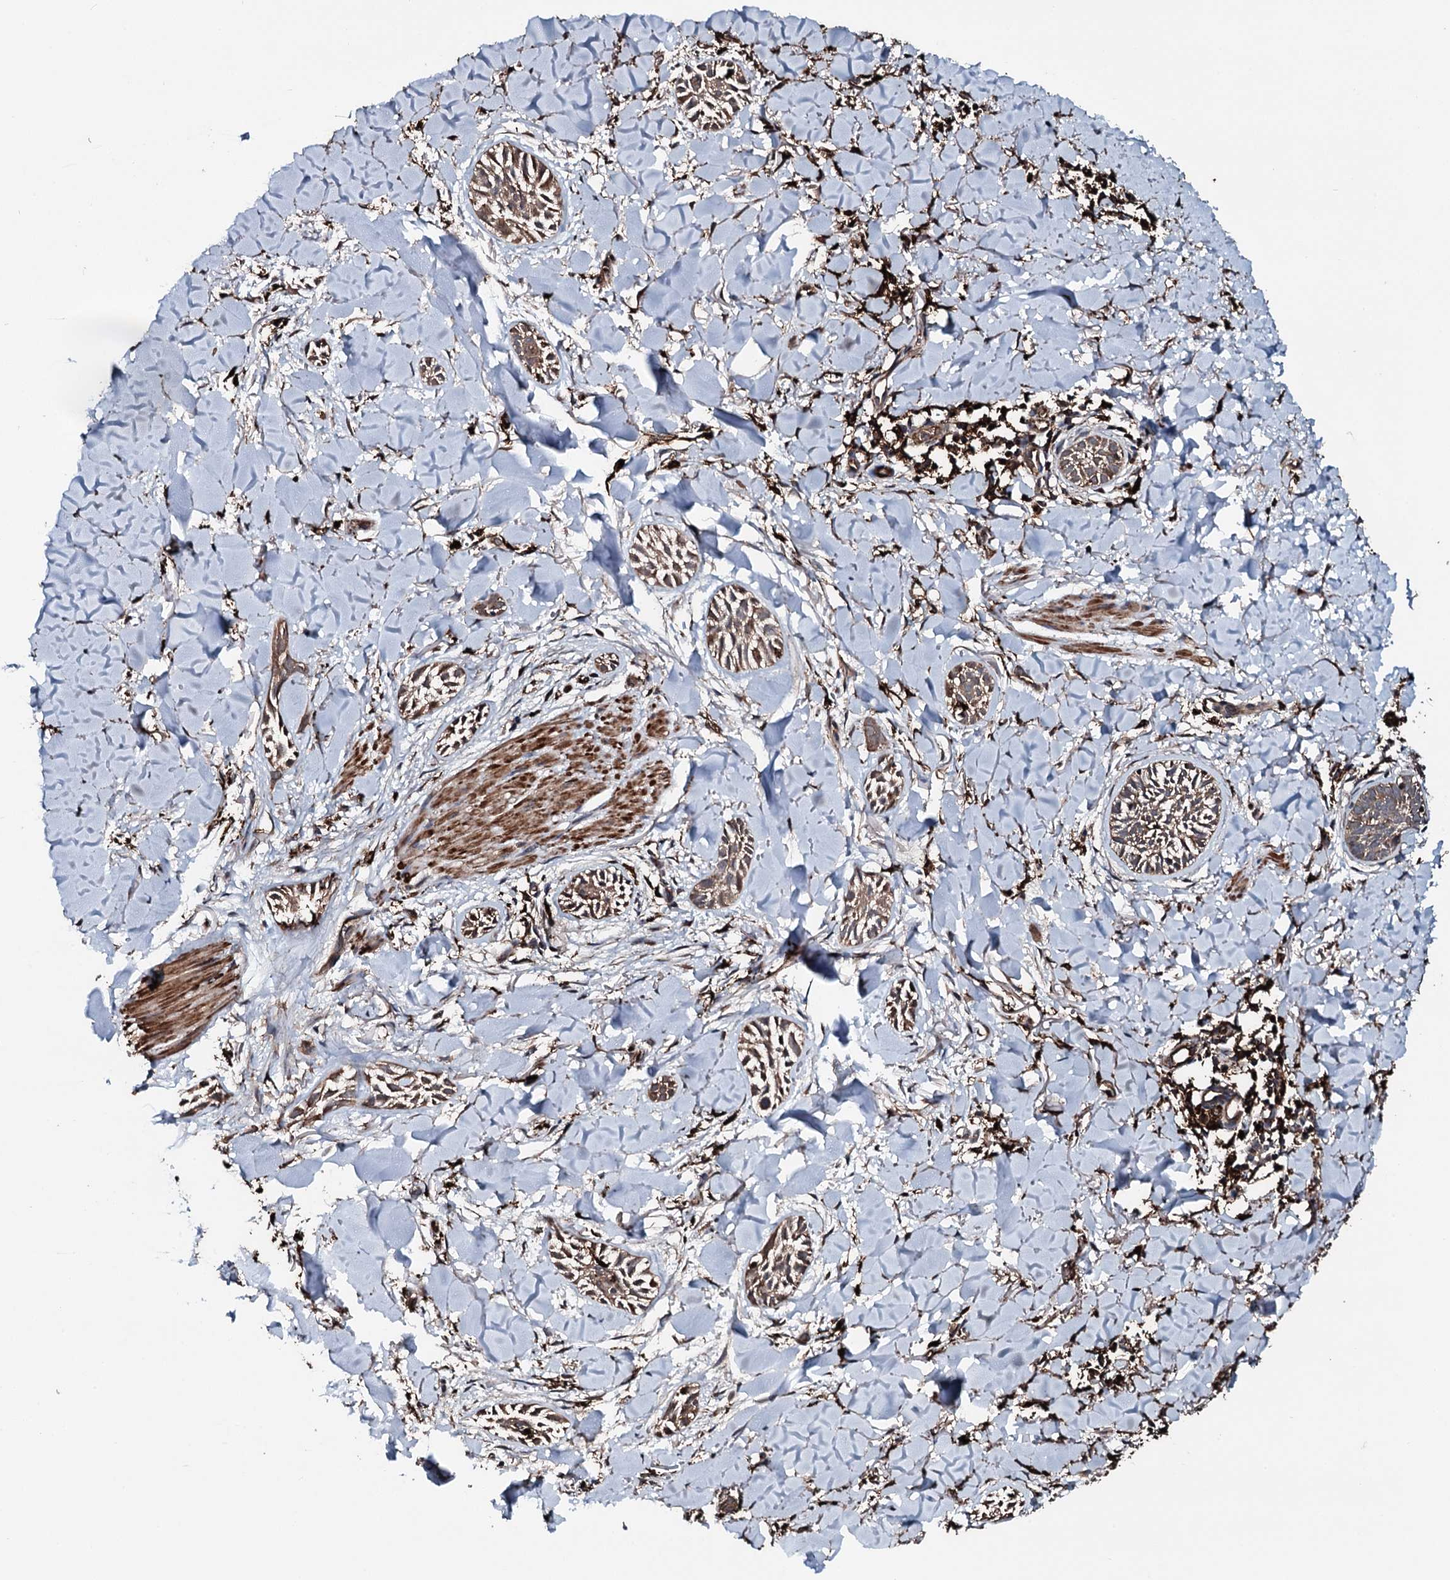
{"staining": {"intensity": "moderate", "quantity": "25%-75%", "location": "cytoplasmic/membranous"}, "tissue": "skin cancer", "cell_type": "Tumor cells", "image_type": "cancer", "snomed": [{"axis": "morphology", "description": "Basal cell carcinoma"}, {"axis": "topography", "description": "Skin"}], "caption": "Tumor cells exhibit medium levels of moderate cytoplasmic/membranous expression in about 25%-75% of cells in human skin basal cell carcinoma.", "gene": "TPGS2", "patient": {"sex": "female", "age": 59}}